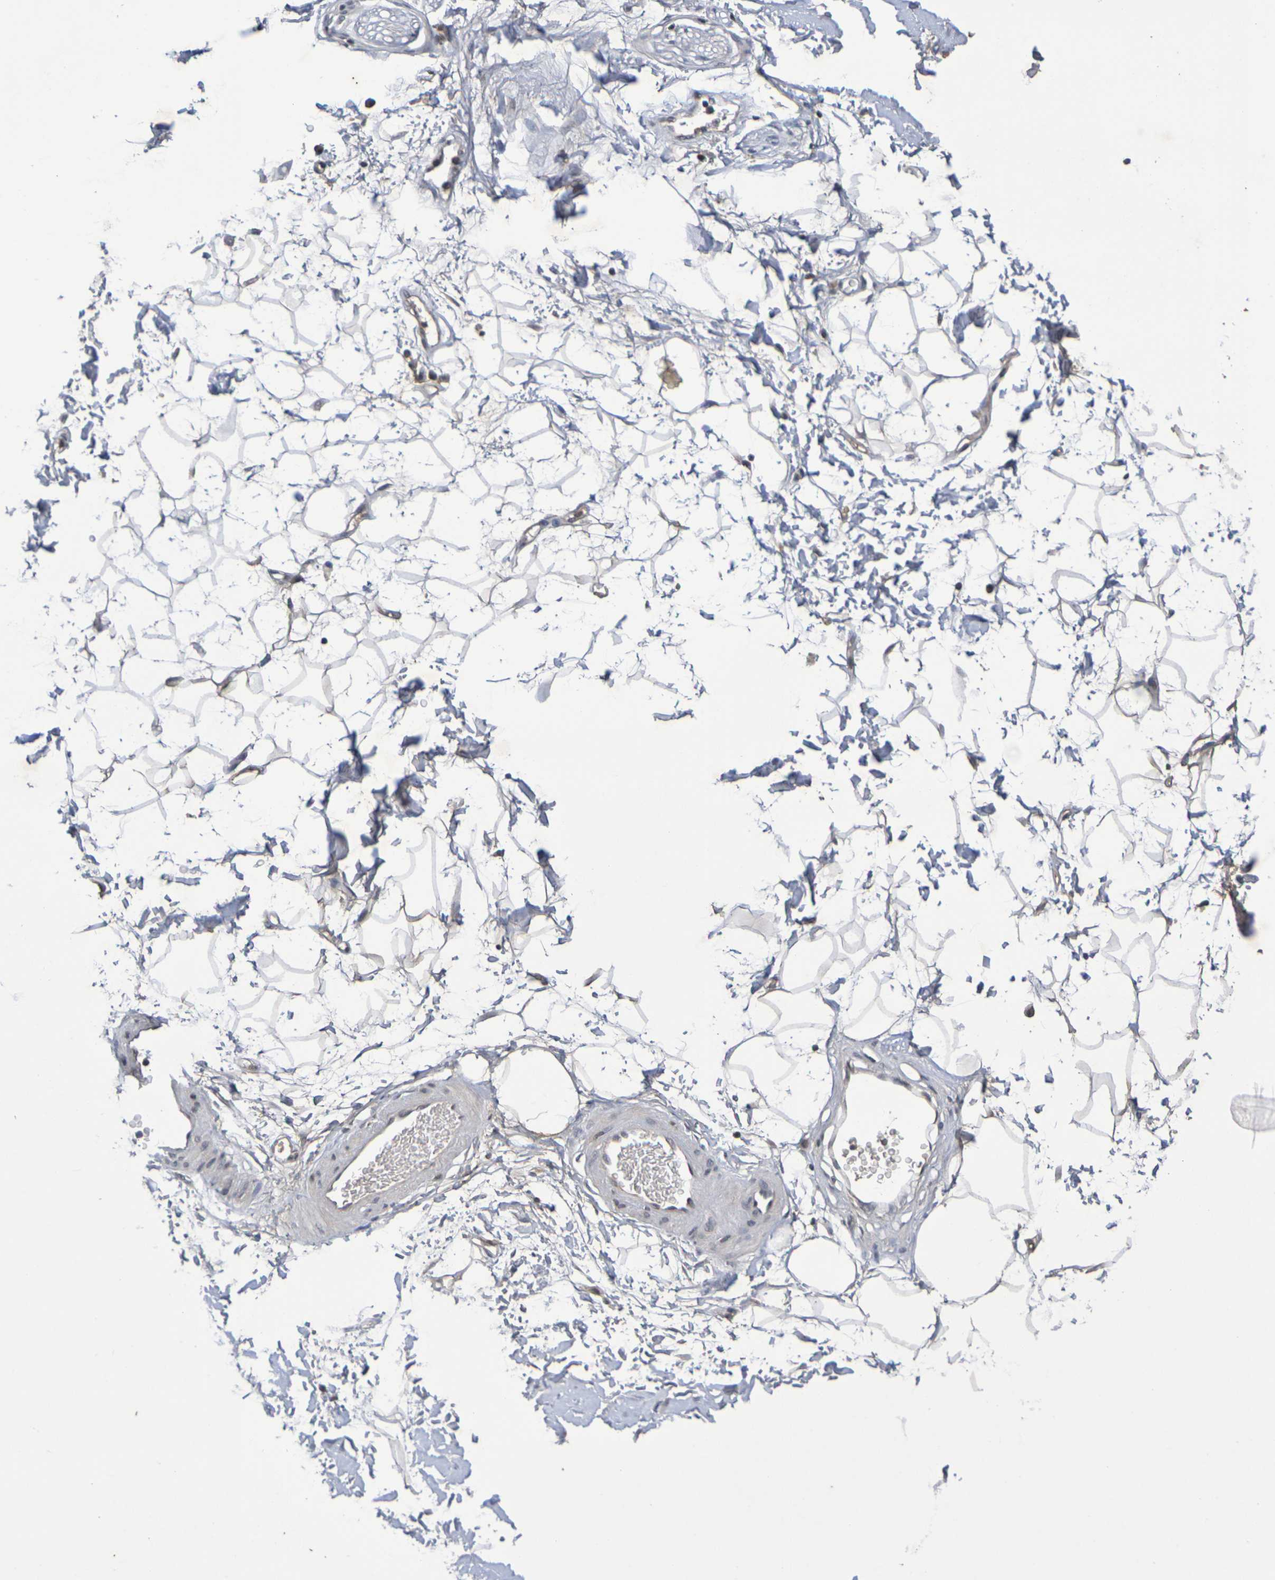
{"staining": {"intensity": "weak", "quantity": "25%-75%", "location": "cytoplasmic/membranous"}, "tissue": "adipose tissue", "cell_type": "Adipocytes", "image_type": "normal", "snomed": [{"axis": "morphology", "description": "Normal tissue, NOS"}, {"axis": "topography", "description": "Soft tissue"}], "caption": "Immunohistochemistry image of normal adipose tissue: adipose tissue stained using immunohistochemistry (IHC) shows low levels of weak protein expression localized specifically in the cytoplasmic/membranous of adipocytes, appearing as a cytoplasmic/membranous brown color.", "gene": "TERF2", "patient": {"sex": "male", "age": 72}}